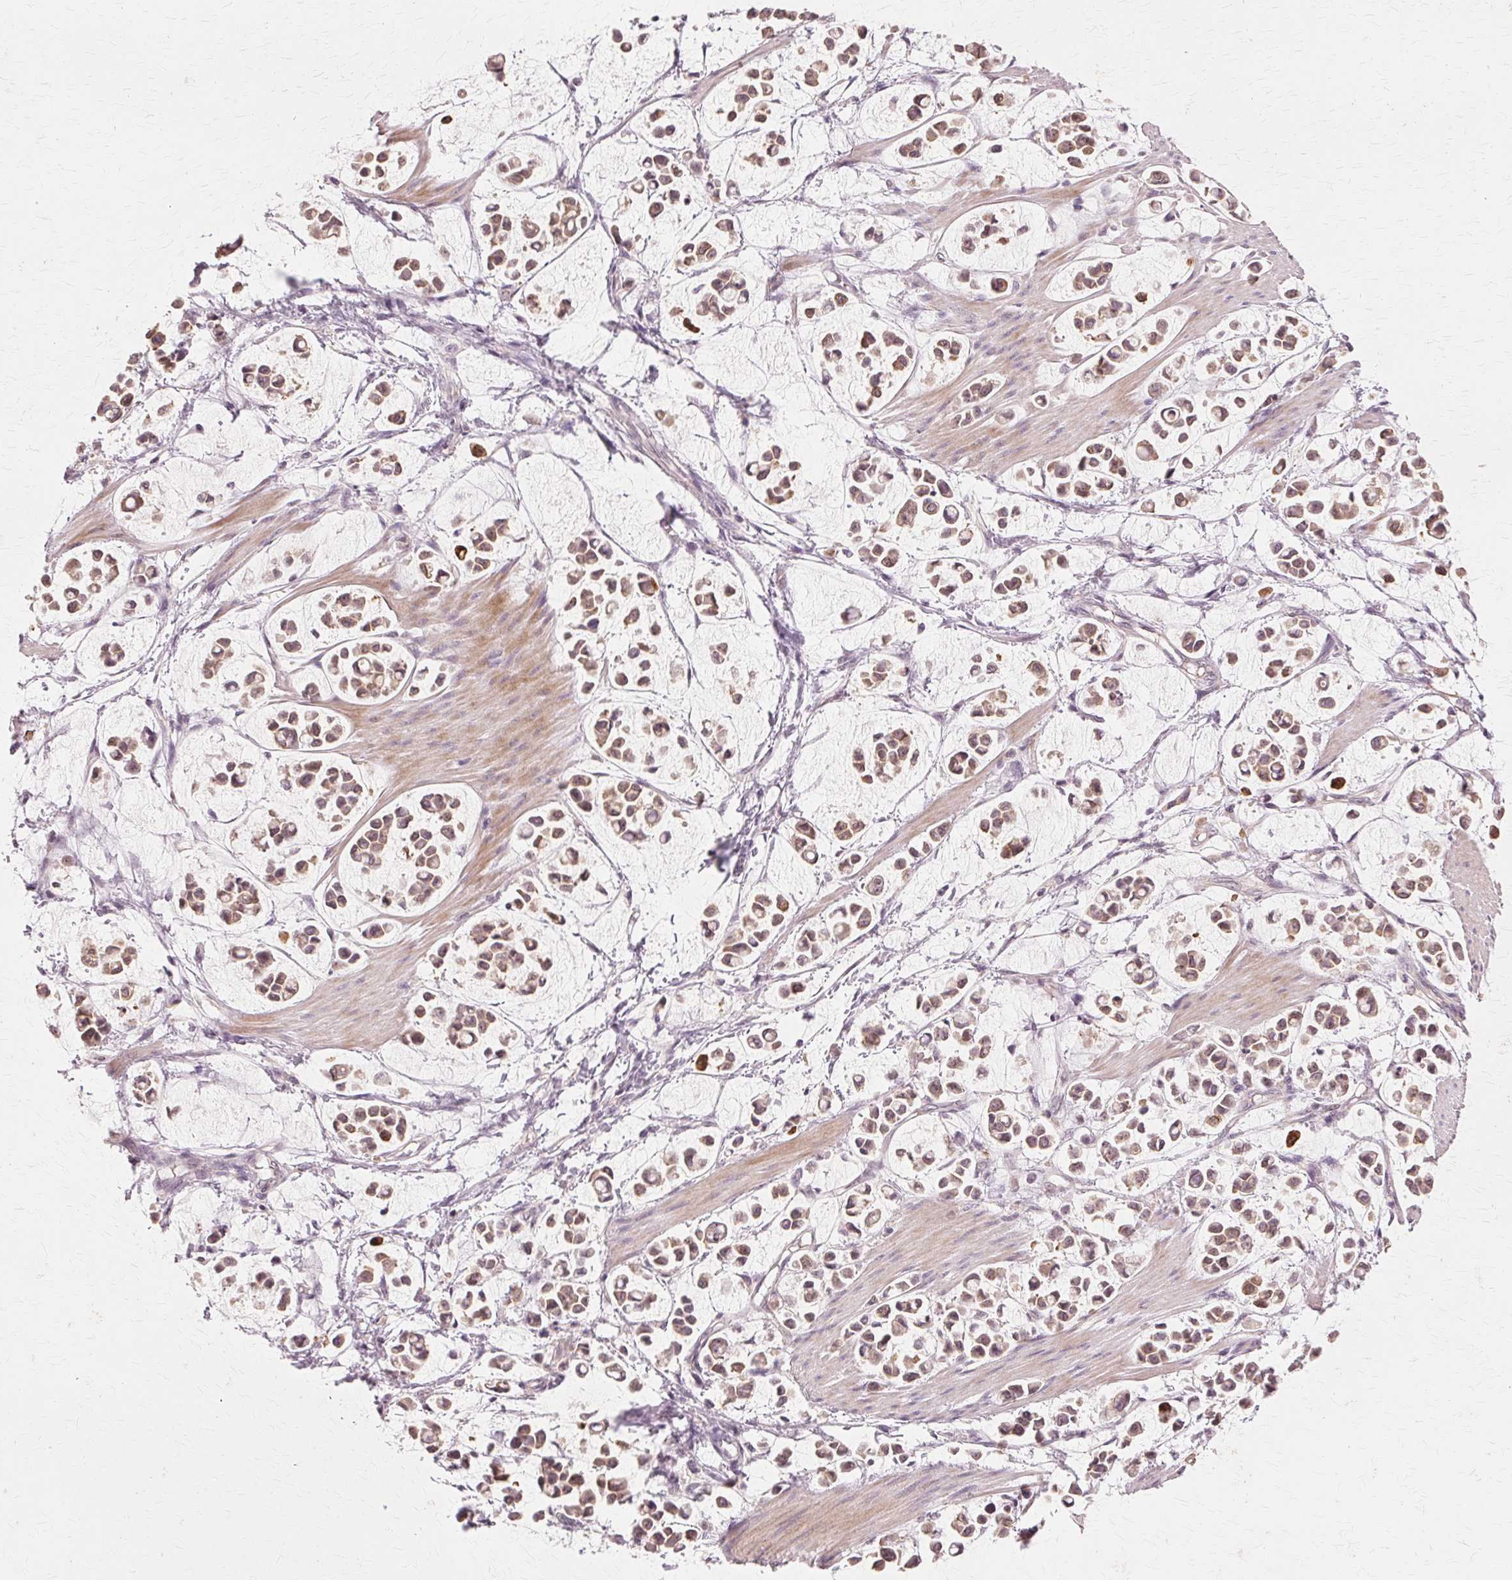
{"staining": {"intensity": "moderate", "quantity": ">75%", "location": "nuclear"}, "tissue": "stomach cancer", "cell_type": "Tumor cells", "image_type": "cancer", "snomed": [{"axis": "morphology", "description": "Adenocarcinoma, NOS"}, {"axis": "topography", "description": "Stomach"}], "caption": "A brown stain shows moderate nuclear staining of a protein in human stomach cancer tumor cells. The staining was performed using DAB to visualize the protein expression in brown, while the nuclei were stained in blue with hematoxylin (Magnification: 20x).", "gene": "PRMT5", "patient": {"sex": "male", "age": 82}}